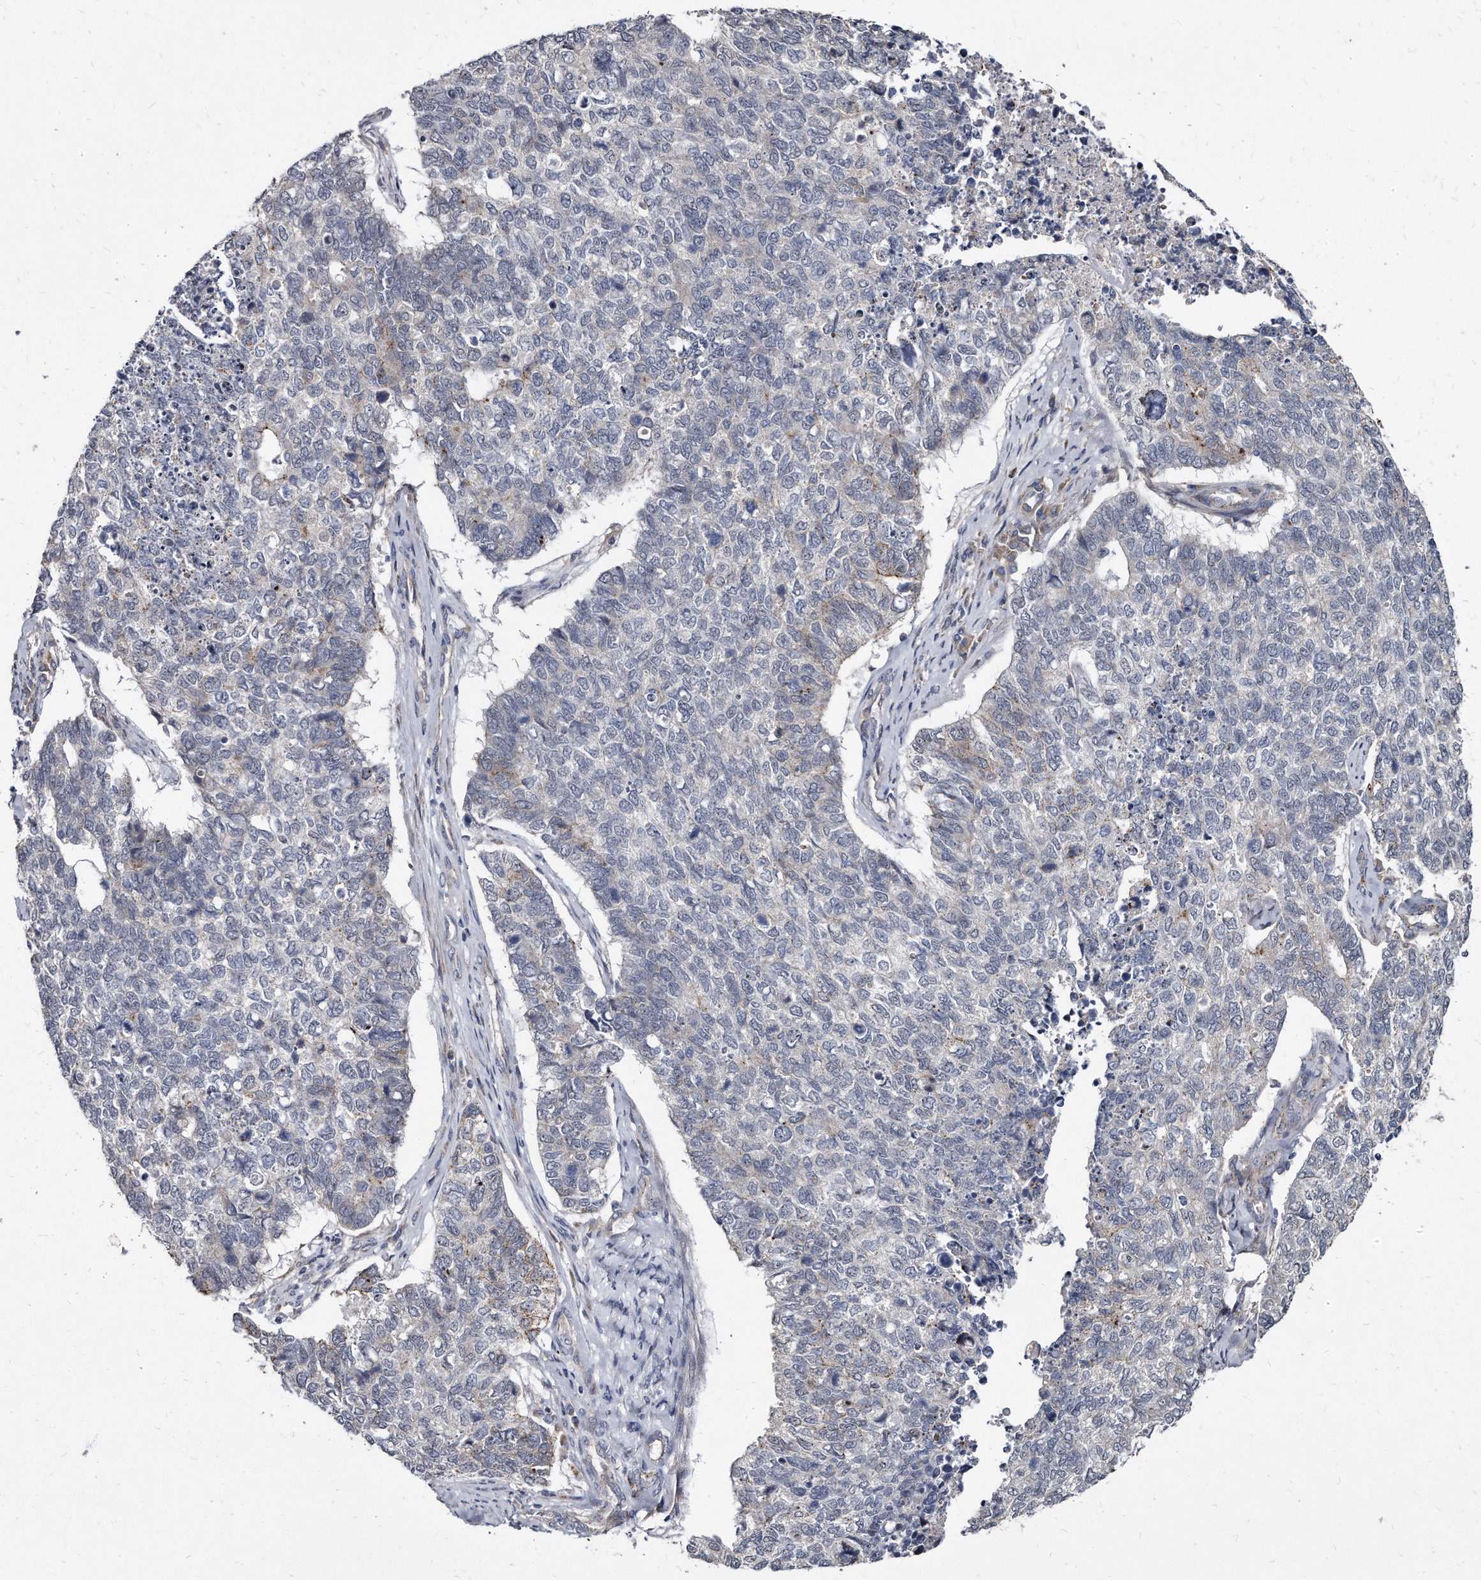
{"staining": {"intensity": "negative", "quantity": "none", "location": "none"}, "tissue": "cervical cancer", "cell_type": "Tumor cells", "image_type": "cancer", "snomed": [{"axis": "morphology", "description": "Squamous cell carcinoma, NOS"}, {"axis": "topography", "description": "Cervix"}], "caption": "Tumor cells are negative for brown protein staining in squamous cell carcinoma (cervical).", "gene": "KLHDC3", "patient": {"sex": "female", "age": 63}}